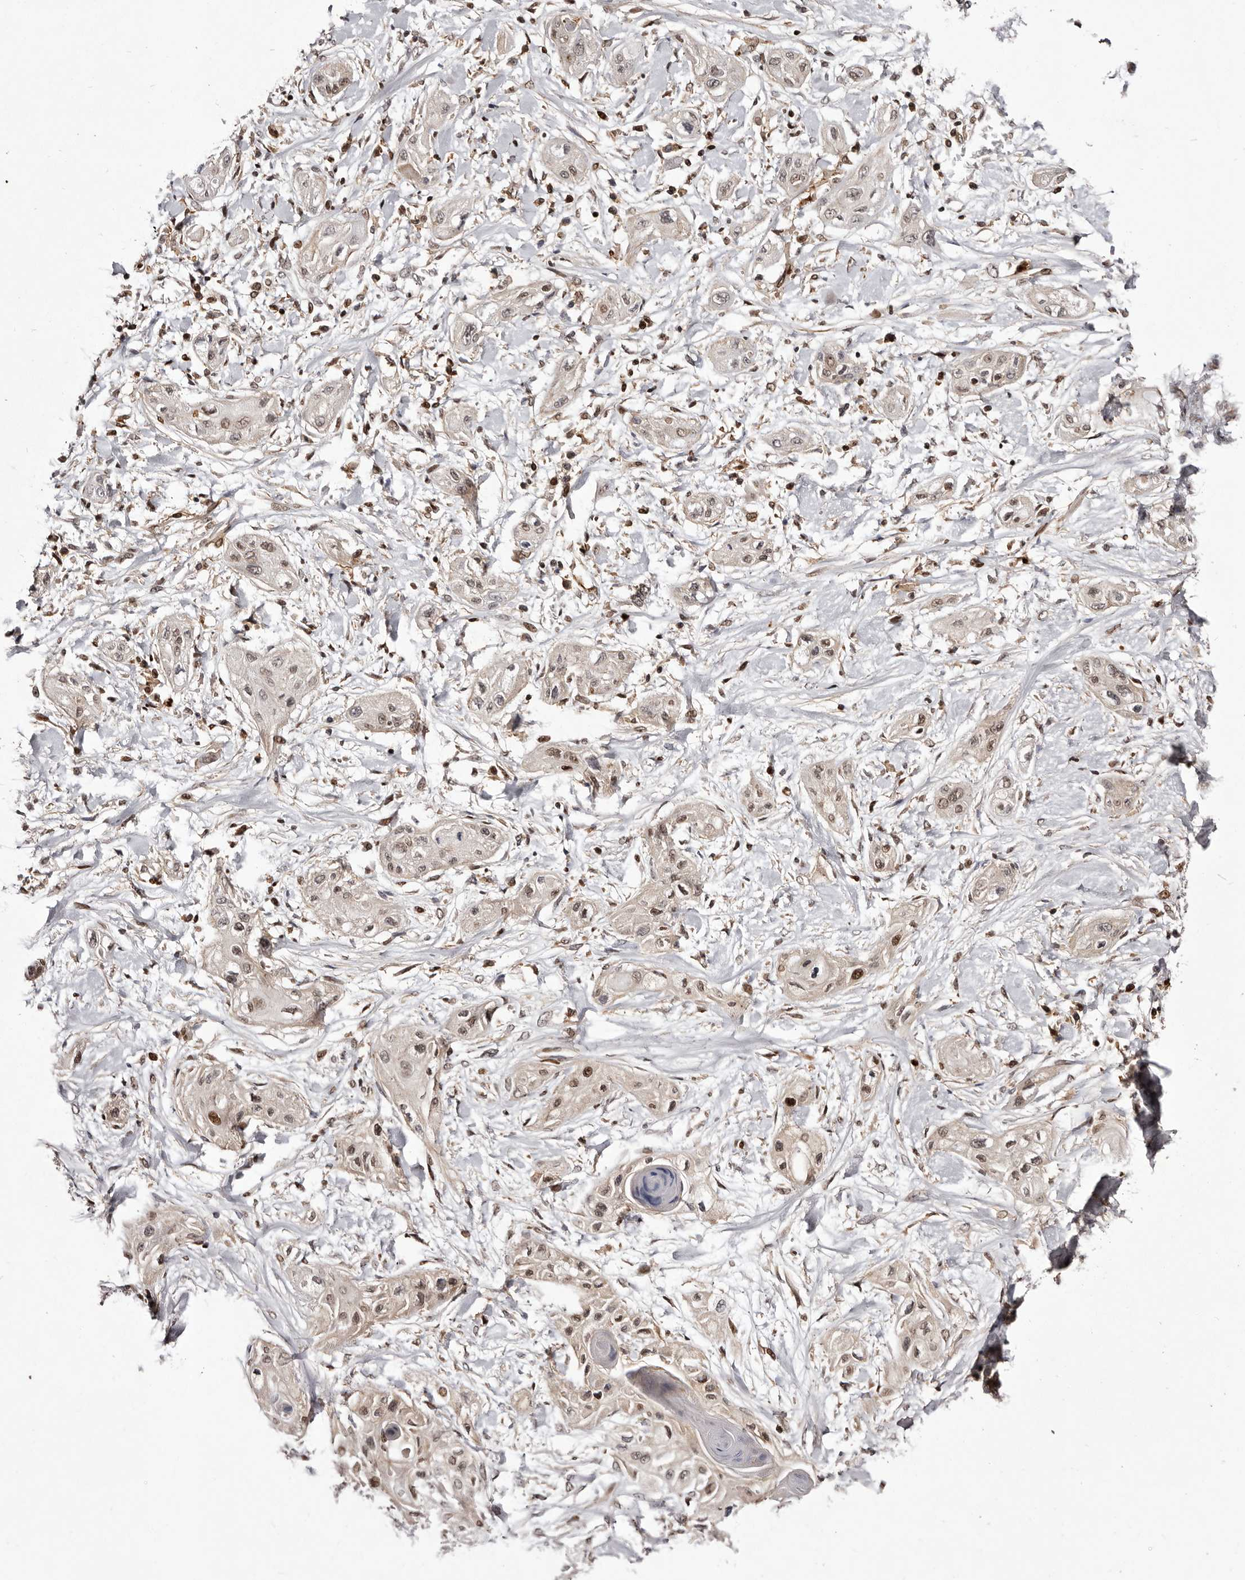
{"staining": {"intensity": "moderate", "quantity": "<25%", "location": "nuclear"}, "tissue": "lung cancer", "cell_type": "Tumor cells", "image_type": "cancer", "snomed": [{"axis": "morphology", "description": "Squamous cell carcinoma, NOS"}, {"axis": "topography", "description": "Lung"}], "caption": "Immunohistochemical staining of human lung cancer (squamous cell carcinoma) displays moderate nuclear protein positivity in about <25% of tumor cells.", "gene": "FBXO5", "patient": {"sex": "female", "age": 47}}